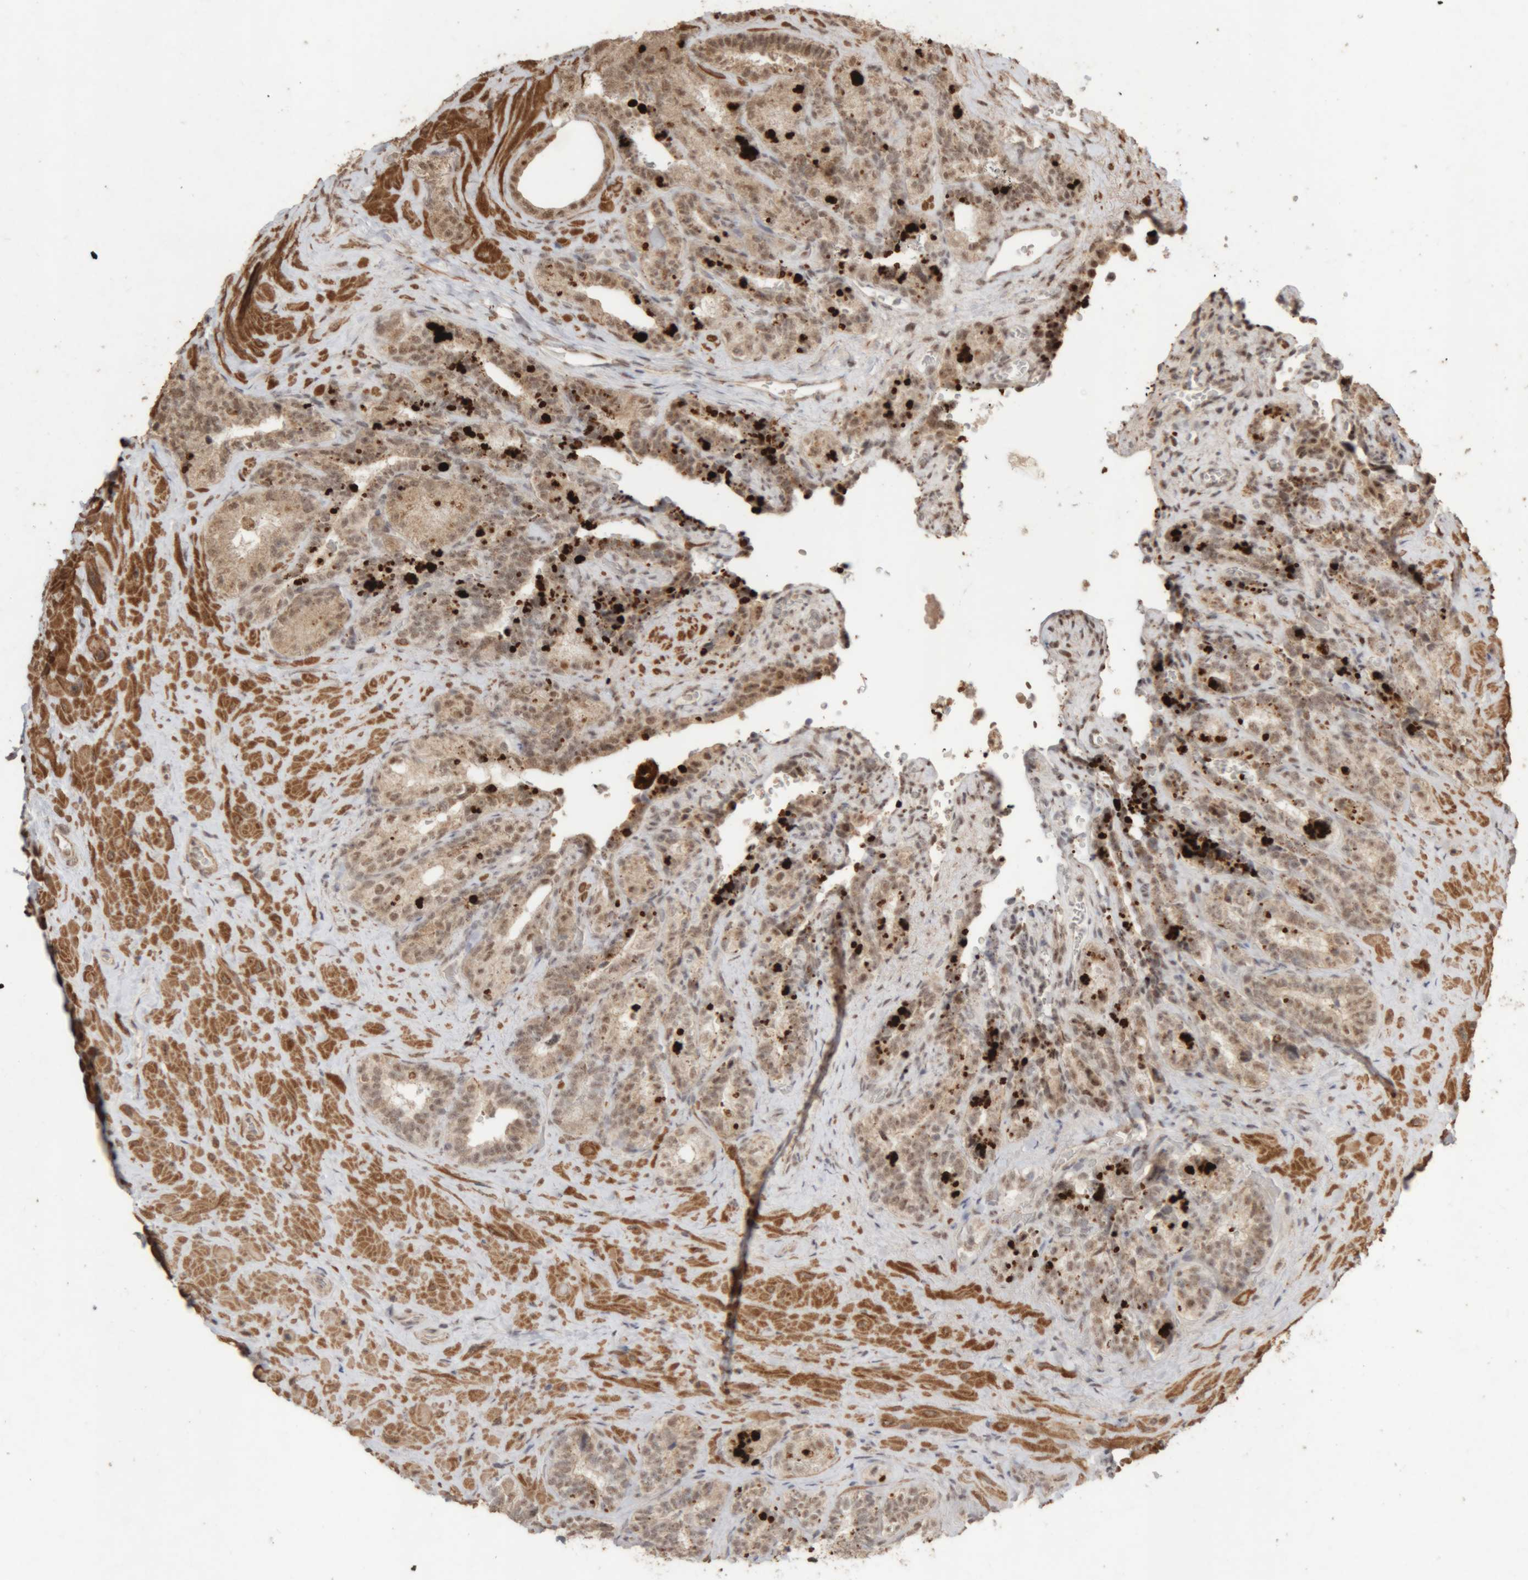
{"staining": {"intensity": "weak", "quantity": ">75%", "location": "cytoplasmic/membranous,nuclear"}, "tissue": "seminal vesicle", "cell_type": "Glandular cells", "image_type": "normal", "snomed": [{"axis": "morphology", "description": "Normal tissue, NOS"}, {"axis": "topography", "description": "Prostate"}, {"axis": "topography", "description": "Seminal veicle"}], "caption": "Immunohistochemistry (IHC) photomicrograph of benign seminal vesicle: seminal vesicle stained using immunohistochemistry (IHC) reveals low levels of weak protein expression localized specifically in the cytoplasmic/membranous,nuclear of glandular cells, appearing as a cytoplasmic/membranous,nuclear brown color.", "gene": "KEAP1", "patient": {"sex": "male", "age": 67}}